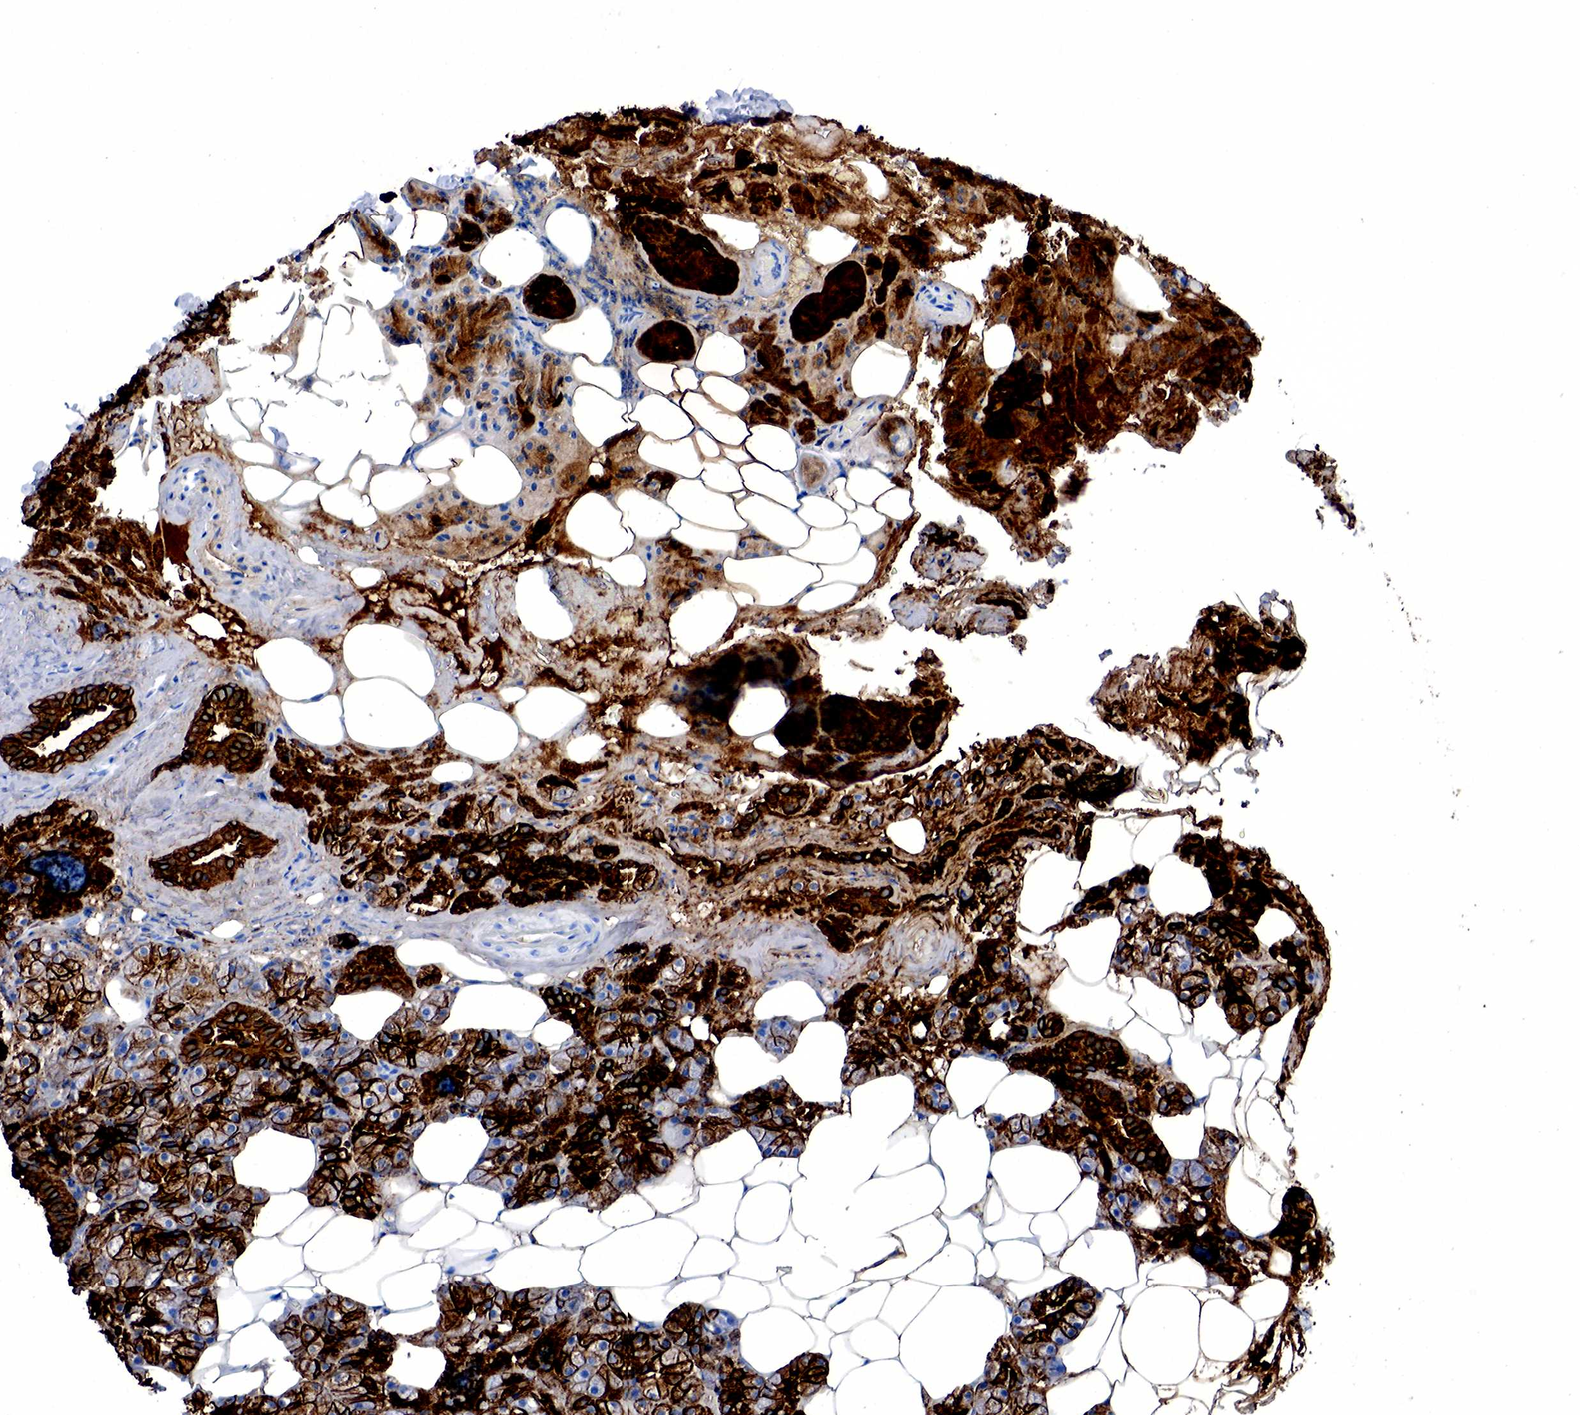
{"staining": {"intensity": "strong", "quantity": ">75%", "location": "cytoplasmic/membranous"}, "tissue": "salivary gland", "cell_type": "Glandular cells", "image_type": "normal", "snomed": [{"axis": "morphology", "description": "Normal tissue, NOS"}, {"axis": "topography", "description": "Salivary gland"}], "caption": "Immunohistochemical staining of unremarkable human salivary gland reveals high levels of strong cytoplasmic/membranous positivity in approximately >75% of glandular cells.", "gene": "KRT7", "patient": {"sex": "female", "age": 55}}